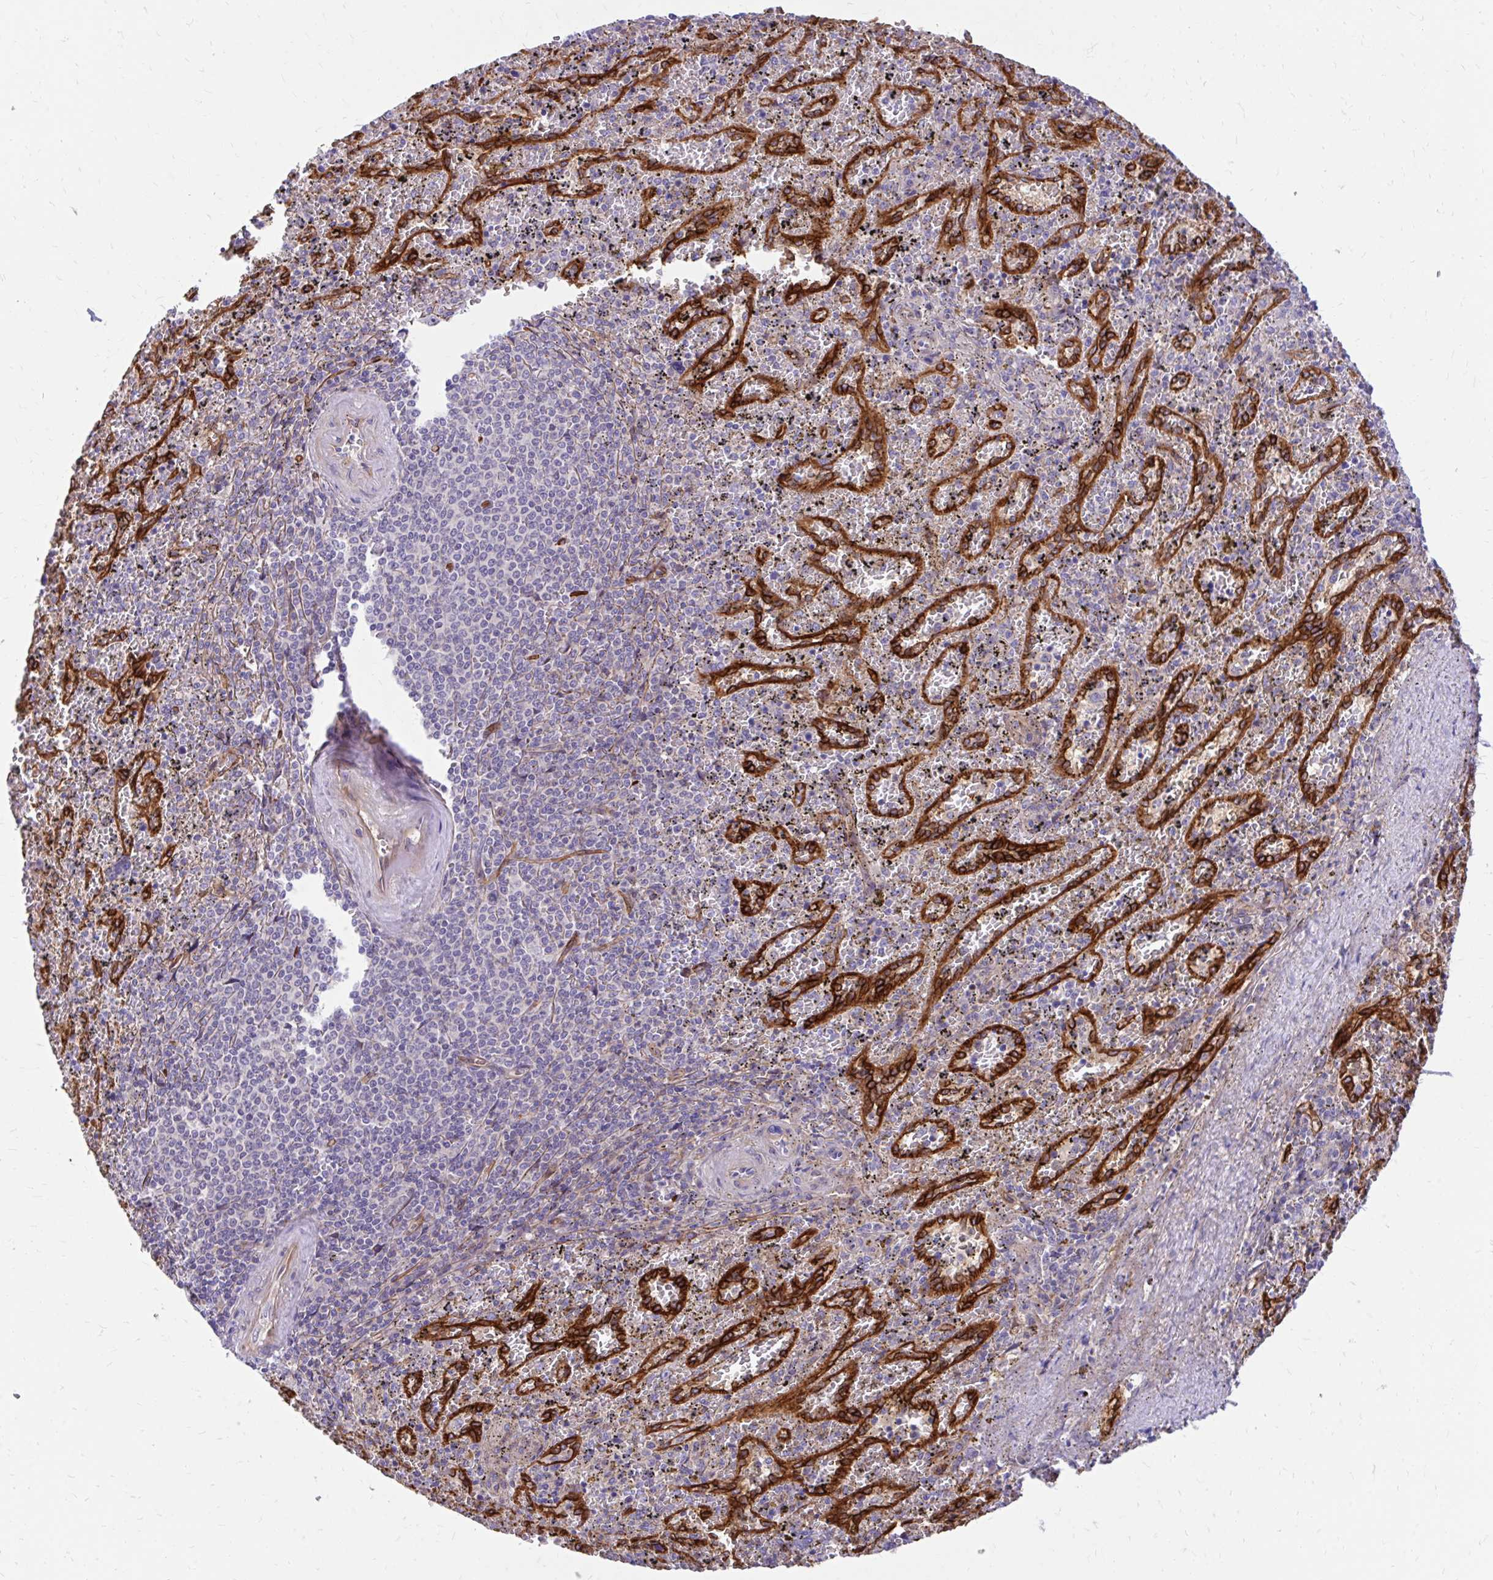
{"staining": {"intensity": "negative", "quantity": "none", "location": "none"}, "tissue": "spleen", "cell_type": "Cells in red pulp", "image_type": "normal", "snomed": [{"axis": "morphology", "description": "Normal tissue, NOS"}, {"axis": "topography", "description": "Spleen"}], "caption": "The photomicrograph demonstrates no staining of cells in red pulp in unremarkable spleen. (DAB immunohistochemistry (IHC), high magnification).", "gene": "ESPNL", "patient": {"sex": "female", "age": 50}}